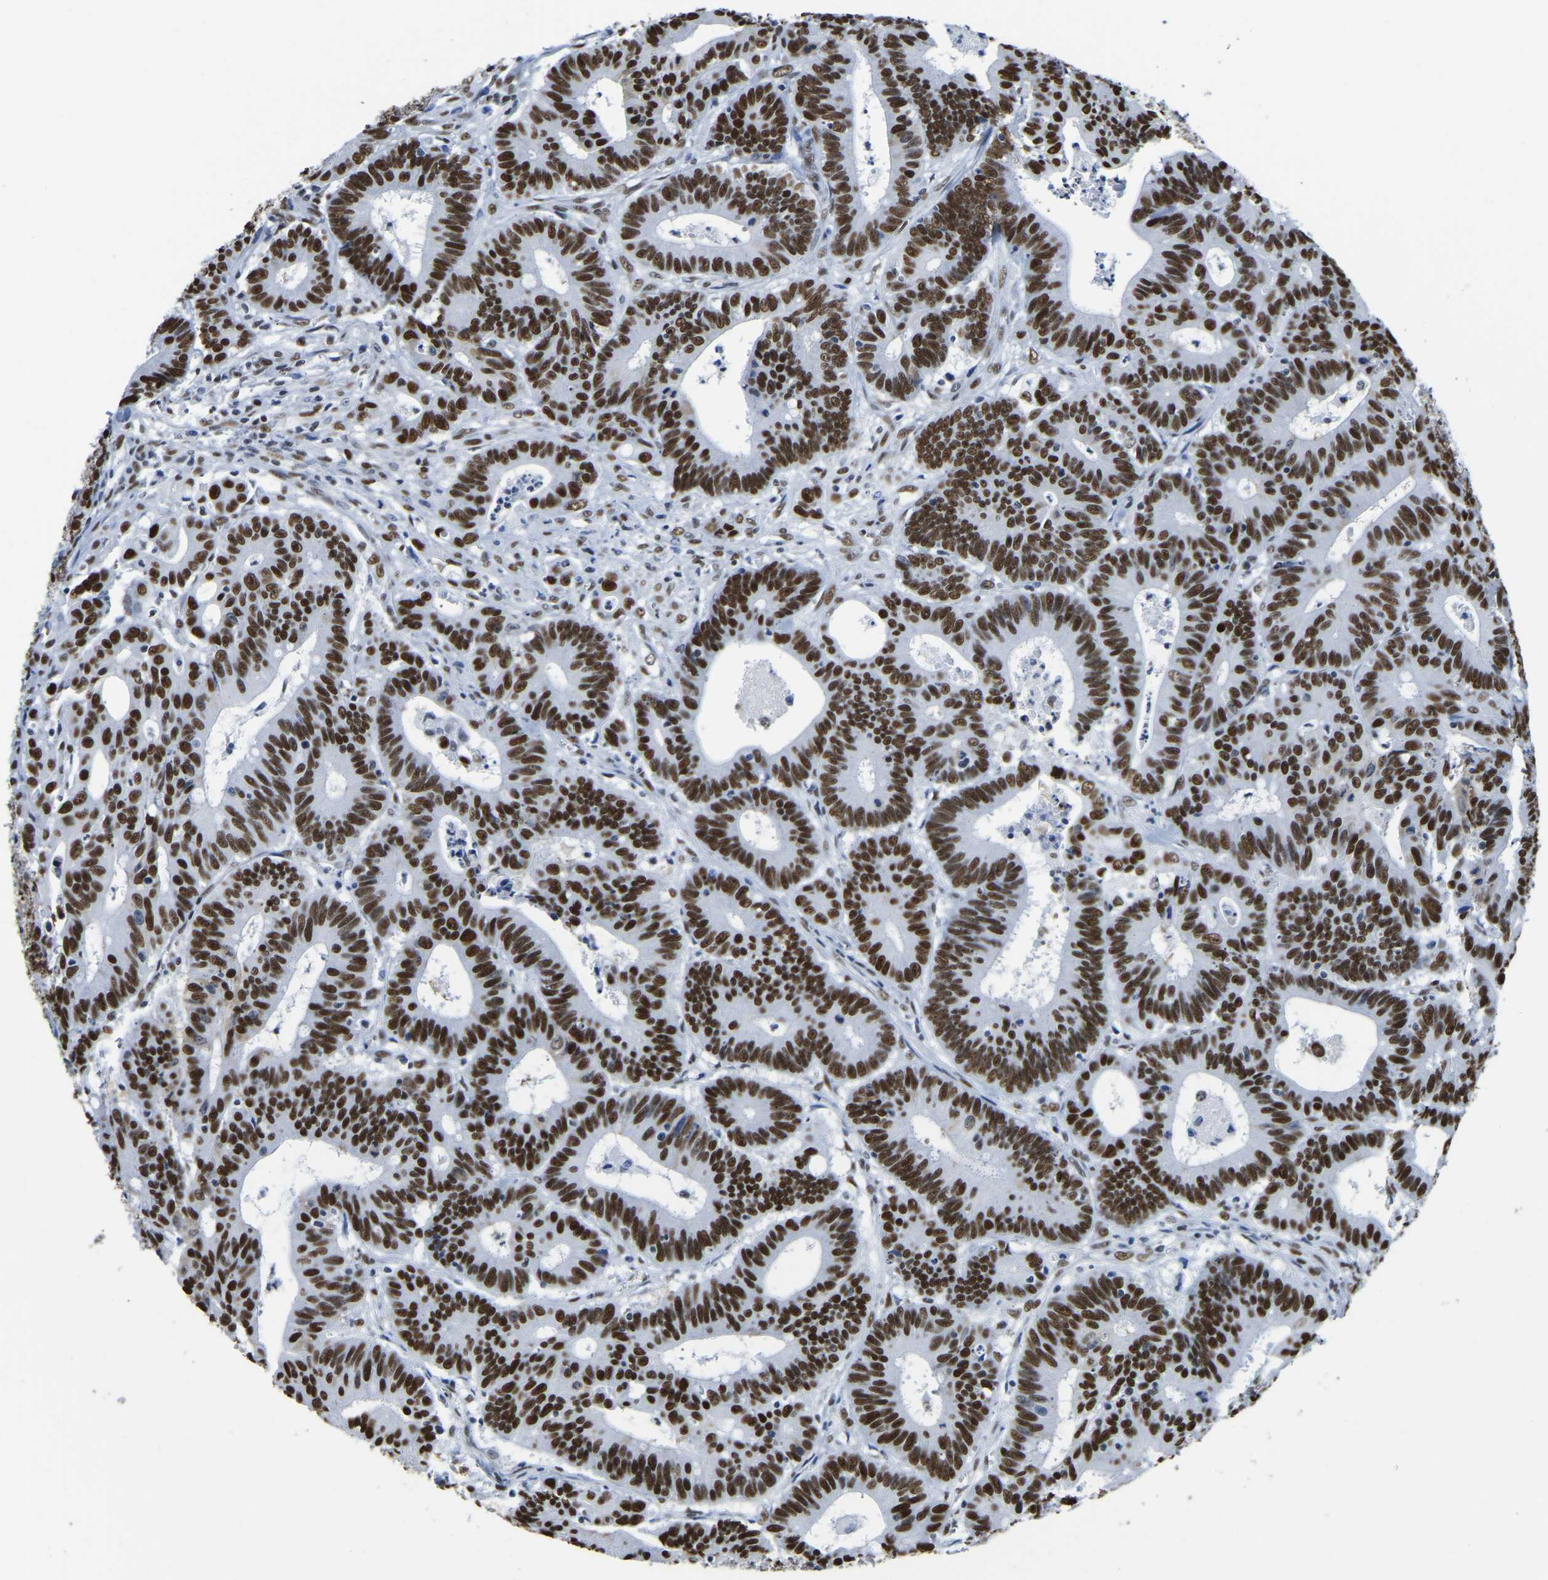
{"staining": {"intensity": "strong", "quantity": ">75%", "location": "nuclear"}, "tissue": "colorectal cancer", "cell_type": "Tumor cells", "image_type": "cancer", "snomed": [{"axis": "morphology", "description": "Adenocarcinoma, NOS"}, {"axis": "topography", "description": "Colon"}], "caption": "Strong nuclear expression for a protein is seen in approximately >75% of tumor cells of colorectal adenocarcinoma using immunohistochemistry.", "gene": "UBA1", "patient": {"sex": "male", "age": 45}}